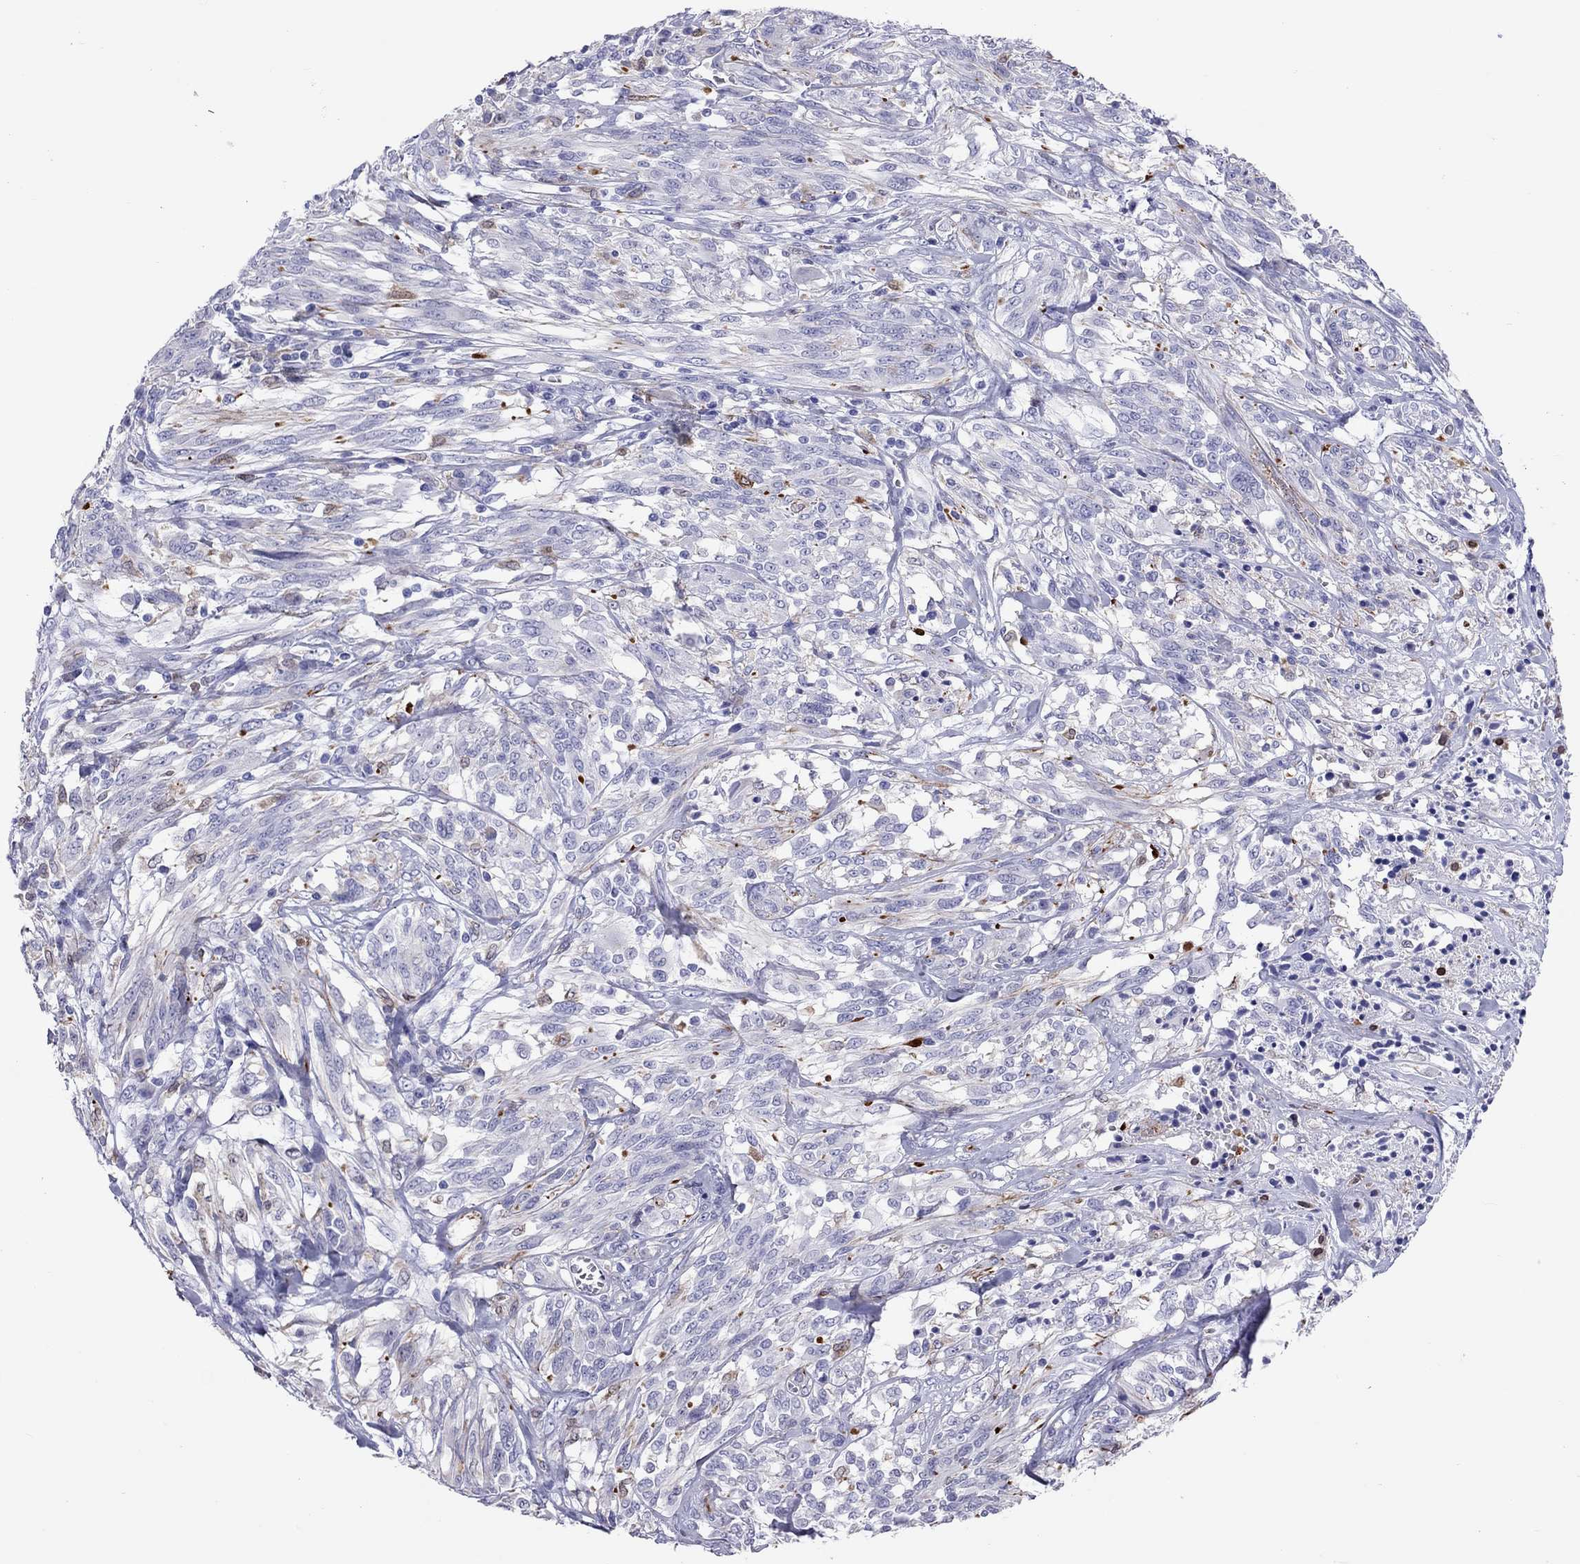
{"staining": {"intensity": "negative", "quantity": "none", "location": "none"}, "tissue": "melanoma", "cell_type": "Tumor cells", "image_type": "cancer", "snomed": [{"axis": "morphology", "description": "Malignant melanoma, NOS"}, {"axis": "topography", "description": "Skin"}], "caption": "Immunohistochemical staining of human malignant melanoma shows no significant positivity in tumor cells.", "gene": "ADORA2A", "patient": {"sex": "female", "age": 91}}